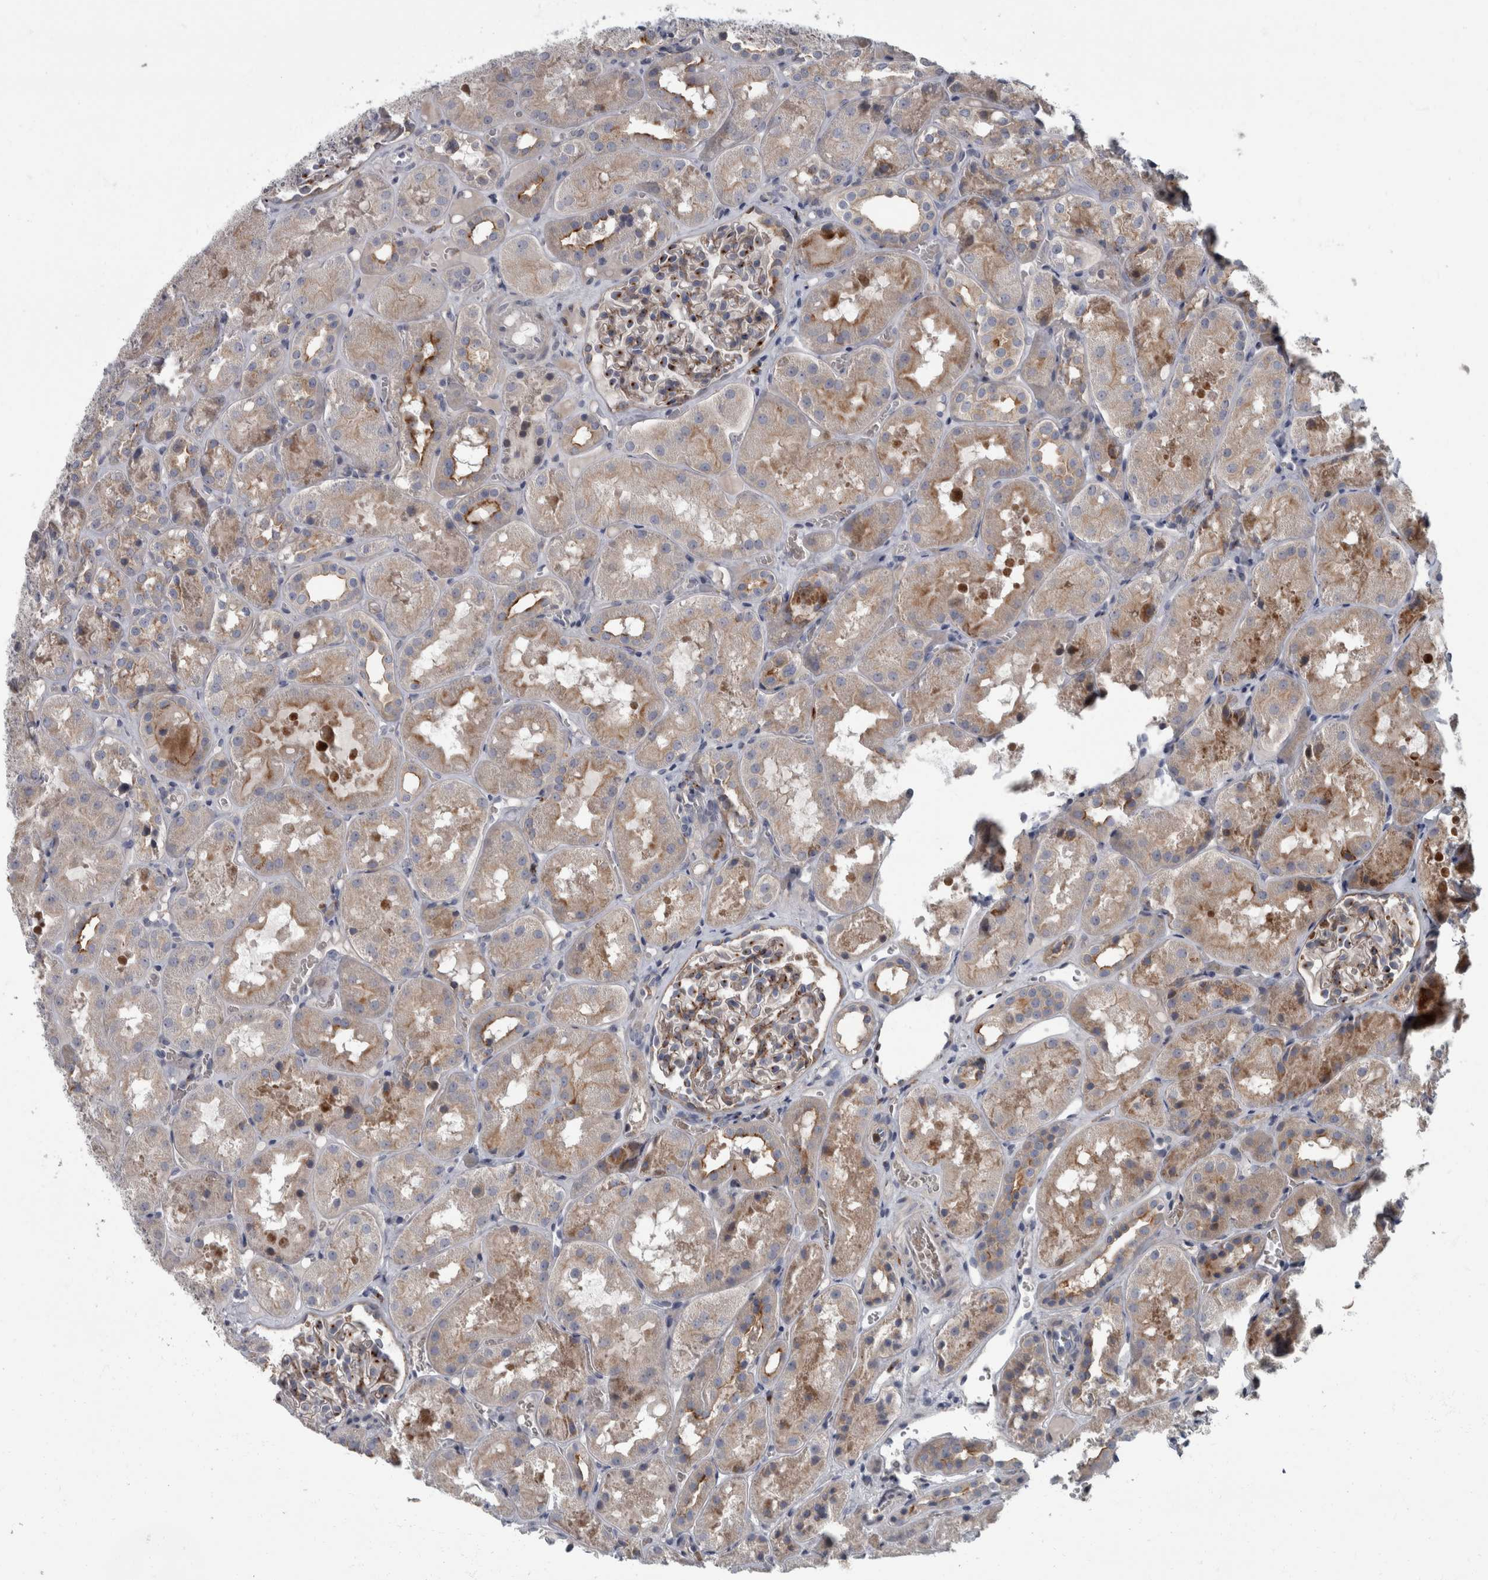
{"staining": {"intensity": "moderate", "quantity": "25%-75%", "location": "cytoplasmic/membranous"}, "tissue": "kidney", "cell_type": "Cells in glomeruli", "image_type": "normal", "snomed": [{"axis": "morphology", "description": "Normal tissue, NOS"}, {"axis": "topography", "description": "Kidney"}], "caption": "This is an image of IHC staining of unremarkable kidney, which shows moderate expression in the cytoplasmic/membranous of cells in glomeruli.", "gene": "CDC42BPG", "patient": {"sex": "male", "age": 16}}